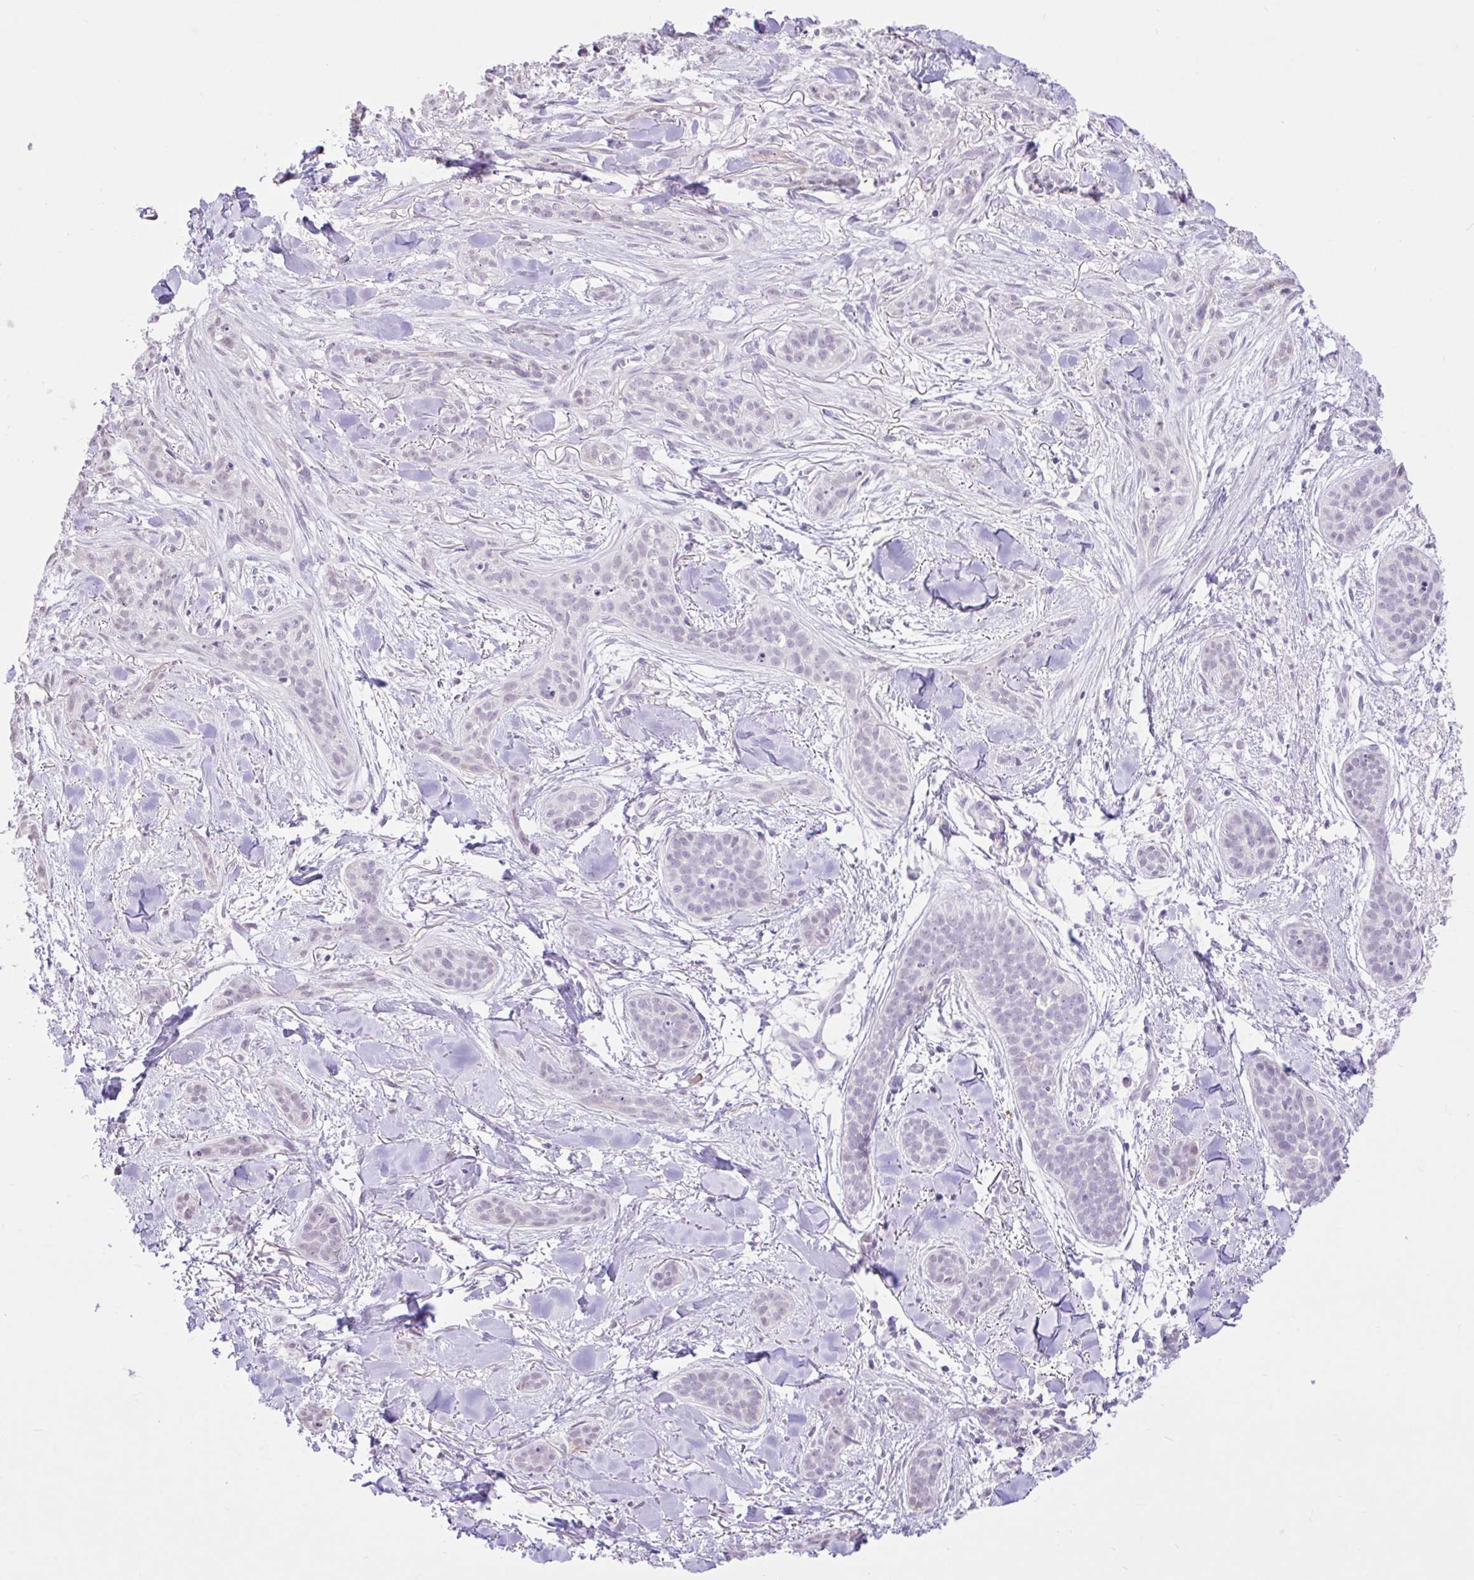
{"staining": {"intensity": "negative", "quantity": "none", "location": "none"}, "tissue": "skin cancer", "cell_type": "Tumor cells", "image_type": "cancer", "snomed": [{"axis": "morphology", "description": "Basal cell carcinoma"}, {"axis": "topography", "description": "Skin"}], "caption": "Skin basal cell carcinoma was stained to show a protein in brown. There is no significant staining in tumor cells.", "gene": "REEP1", "patient": {"sex": "male", "age": 52}}